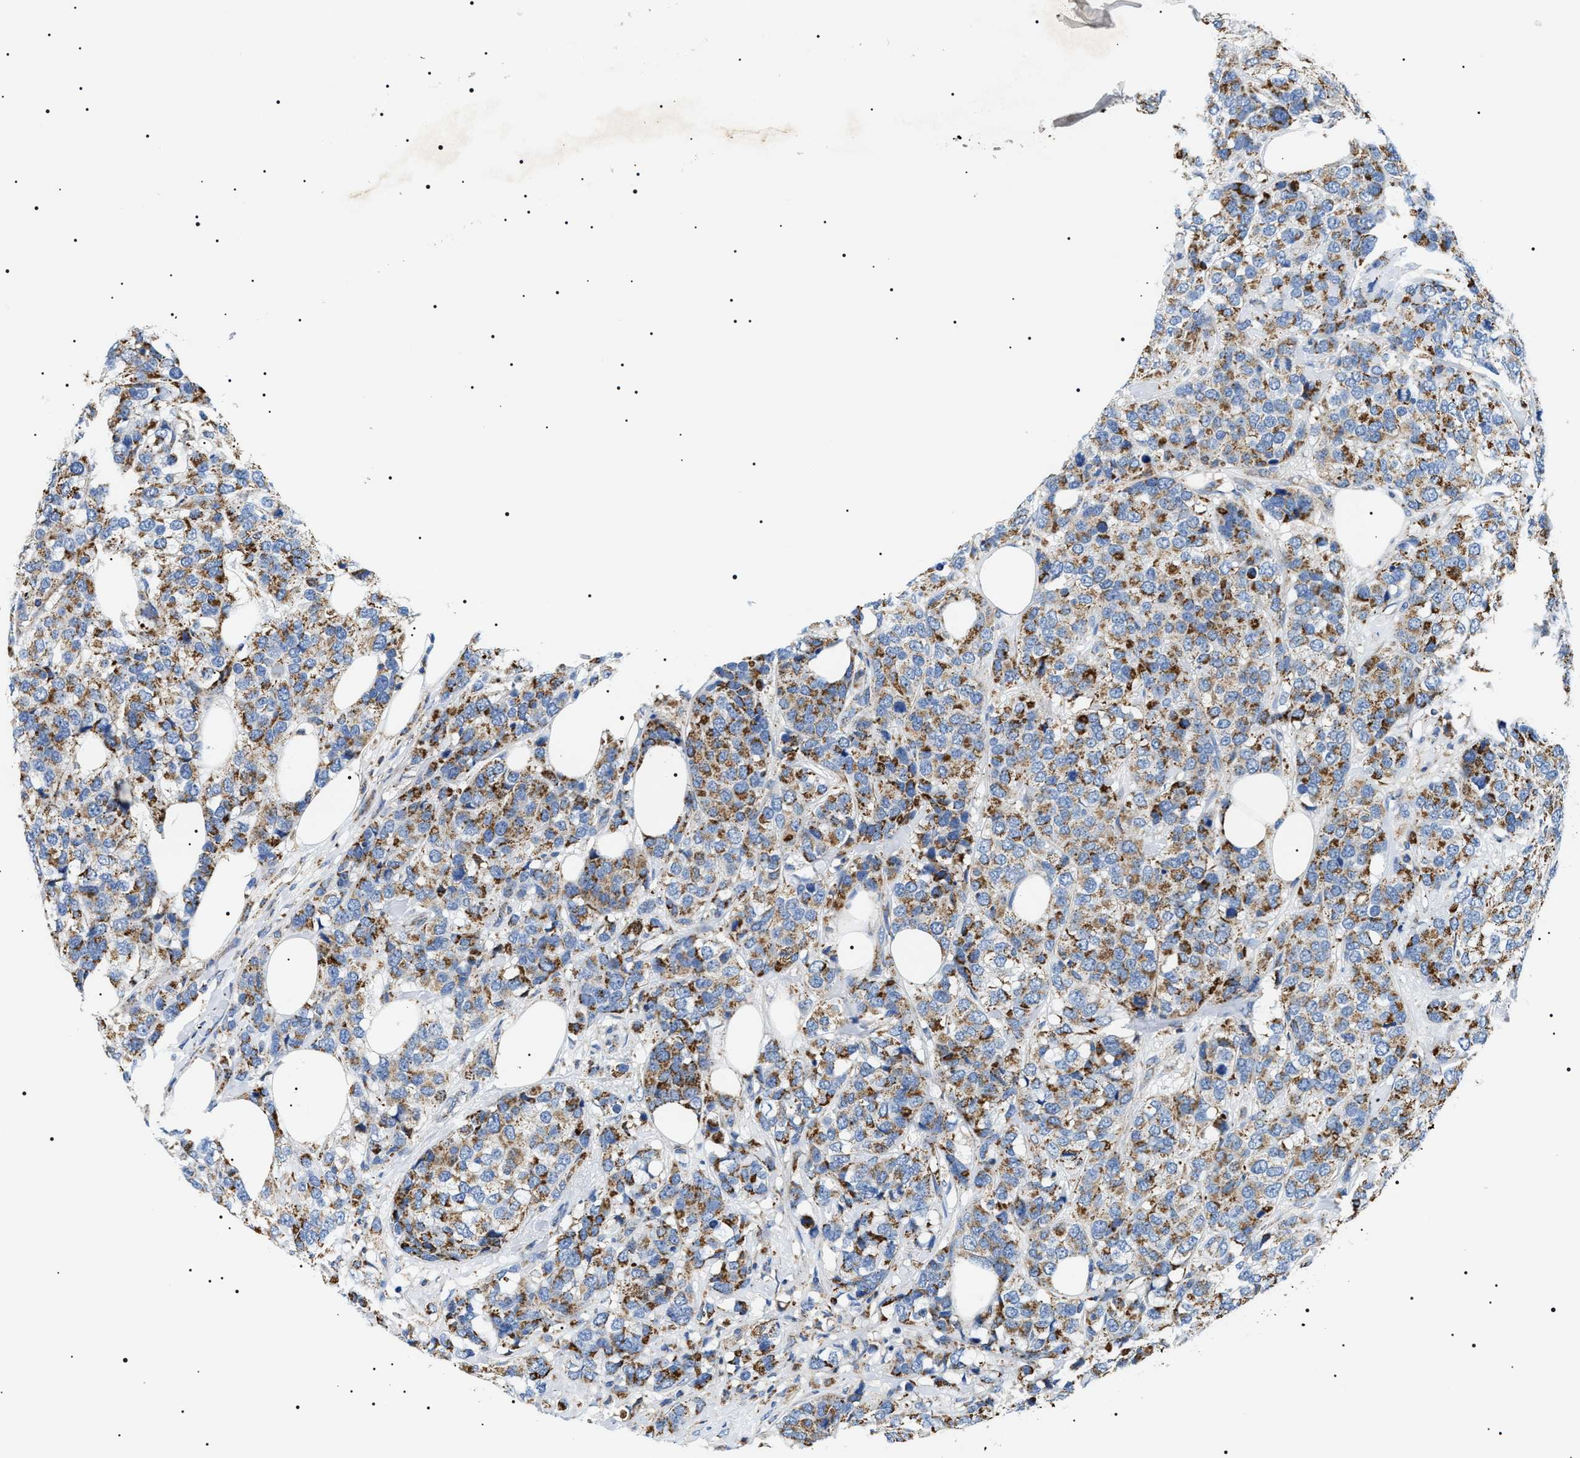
{"staining": {"intensity": "strong", "quantity": "25%-75%", "location": "cytoplasmic/membranous"}, "tissue": "breast cancer", "cell_type": "Tumor cells", "image_type": "cancer", "snomed": [{"axis": "morphology", "description": "Lobular carcinoma"}, {"axis": "topography", "description": "Breast"}], "caption": "The histopathology image shows immunohistochemical staining of breast cancer (lobular carcinoma). There is strong cytoplasmic/membranous positivity is seen in about 25%-75% of tumor cells. (brown staining indicates protein expression, while blue staining denotes nuclei).", "gene": "OXSM", "patient": {"sex": "female", "age": 59}}